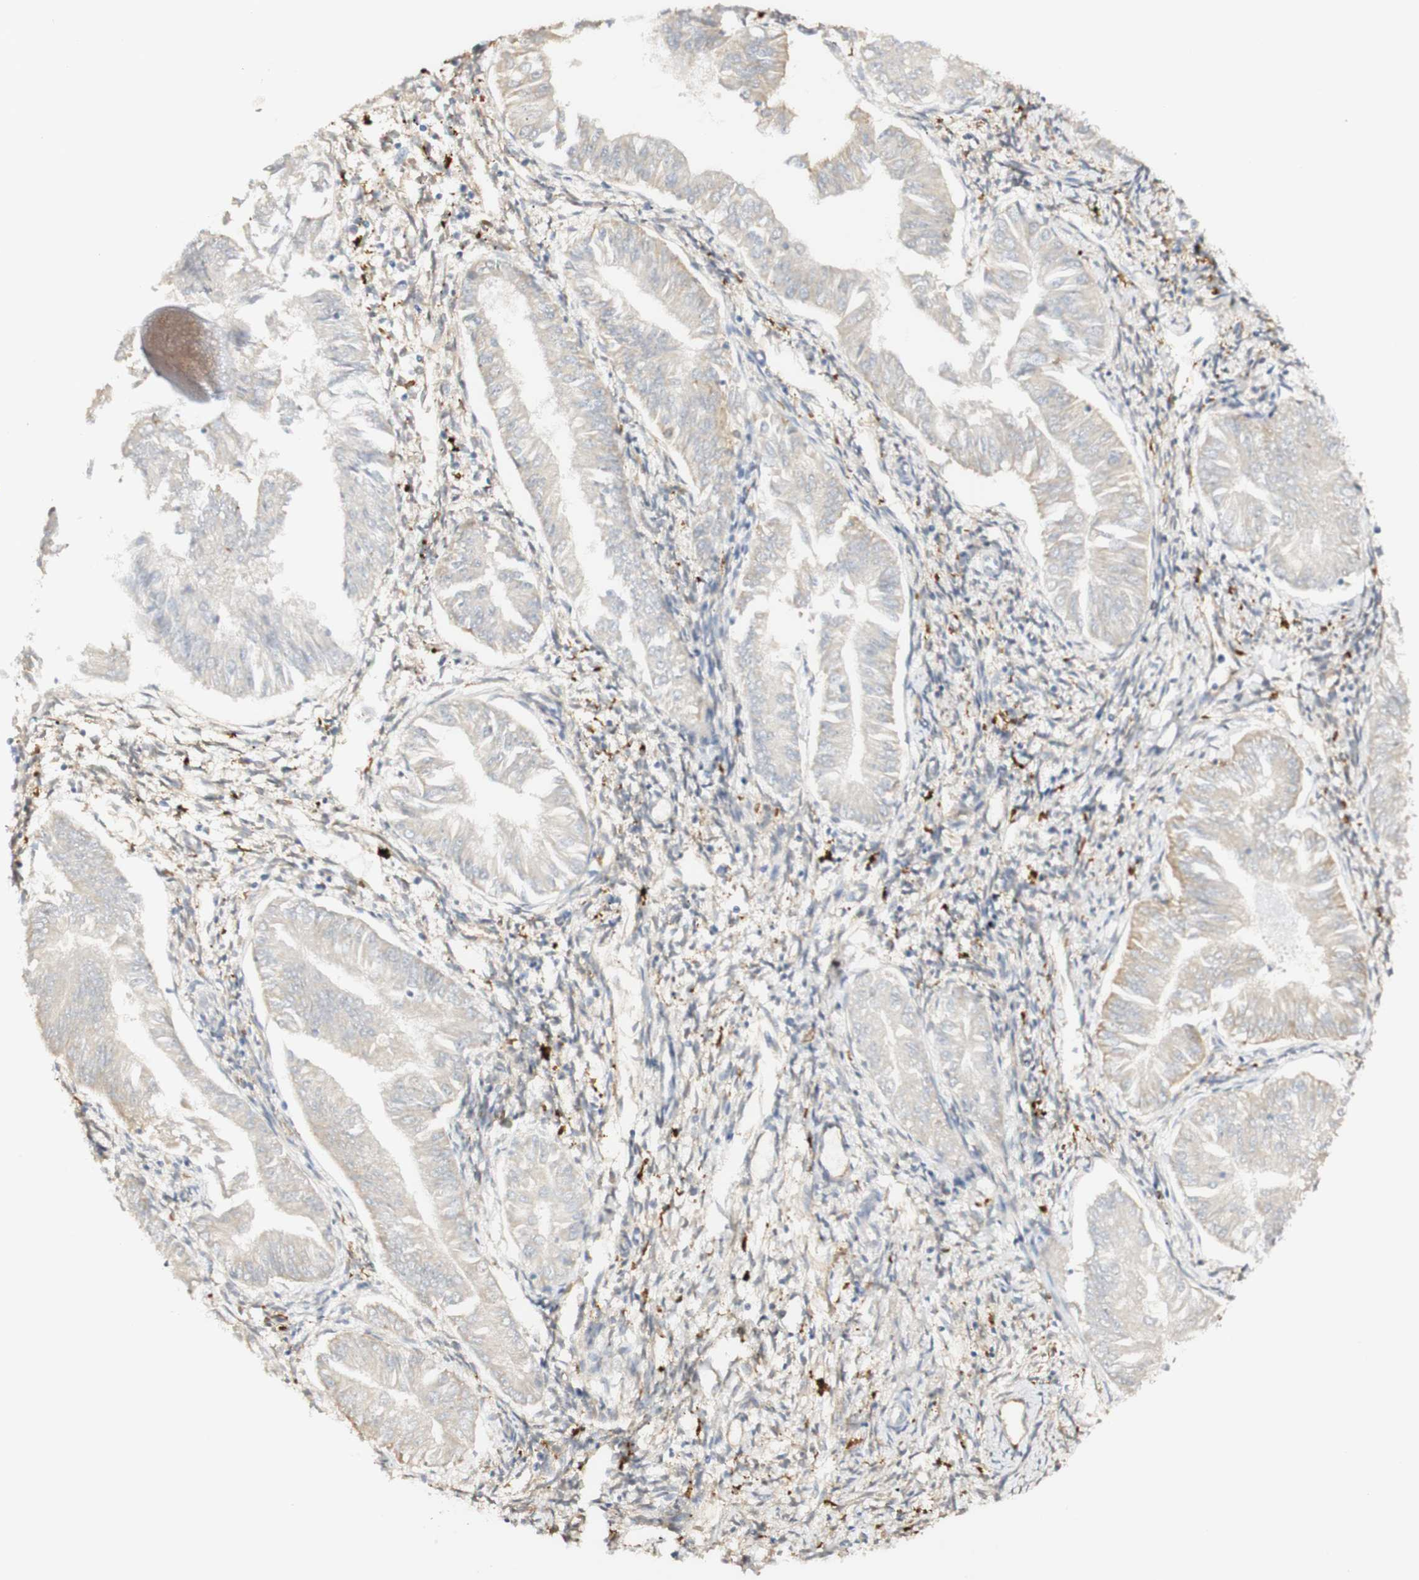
{"staining": {"intensity": "weak", "quantity": "<25%", "location": "cytoplasmic/membranous"}, "tissue": "endometrial cancer", "cell_type": "Tumor cells", "image_type": "cancer", "snomed": [{"axis": "morphology", "description": "Adenocarcinoma, NOS"}, {"axis": "topography", "description": "Endometrium"}], "caption": "Protein analysis of endometrial cancer (adenocarcinoma) shows no significant staining in tumor cells. Brightfield microscopy of immunohistochemistry (IHC) stained with DAB (3,3'-diaminobenzidine) (brown) and hematoxylin (blue), captured at high magnification.", "gene": "FCGRT", "patient": {"sex": "female", "age": 53}}